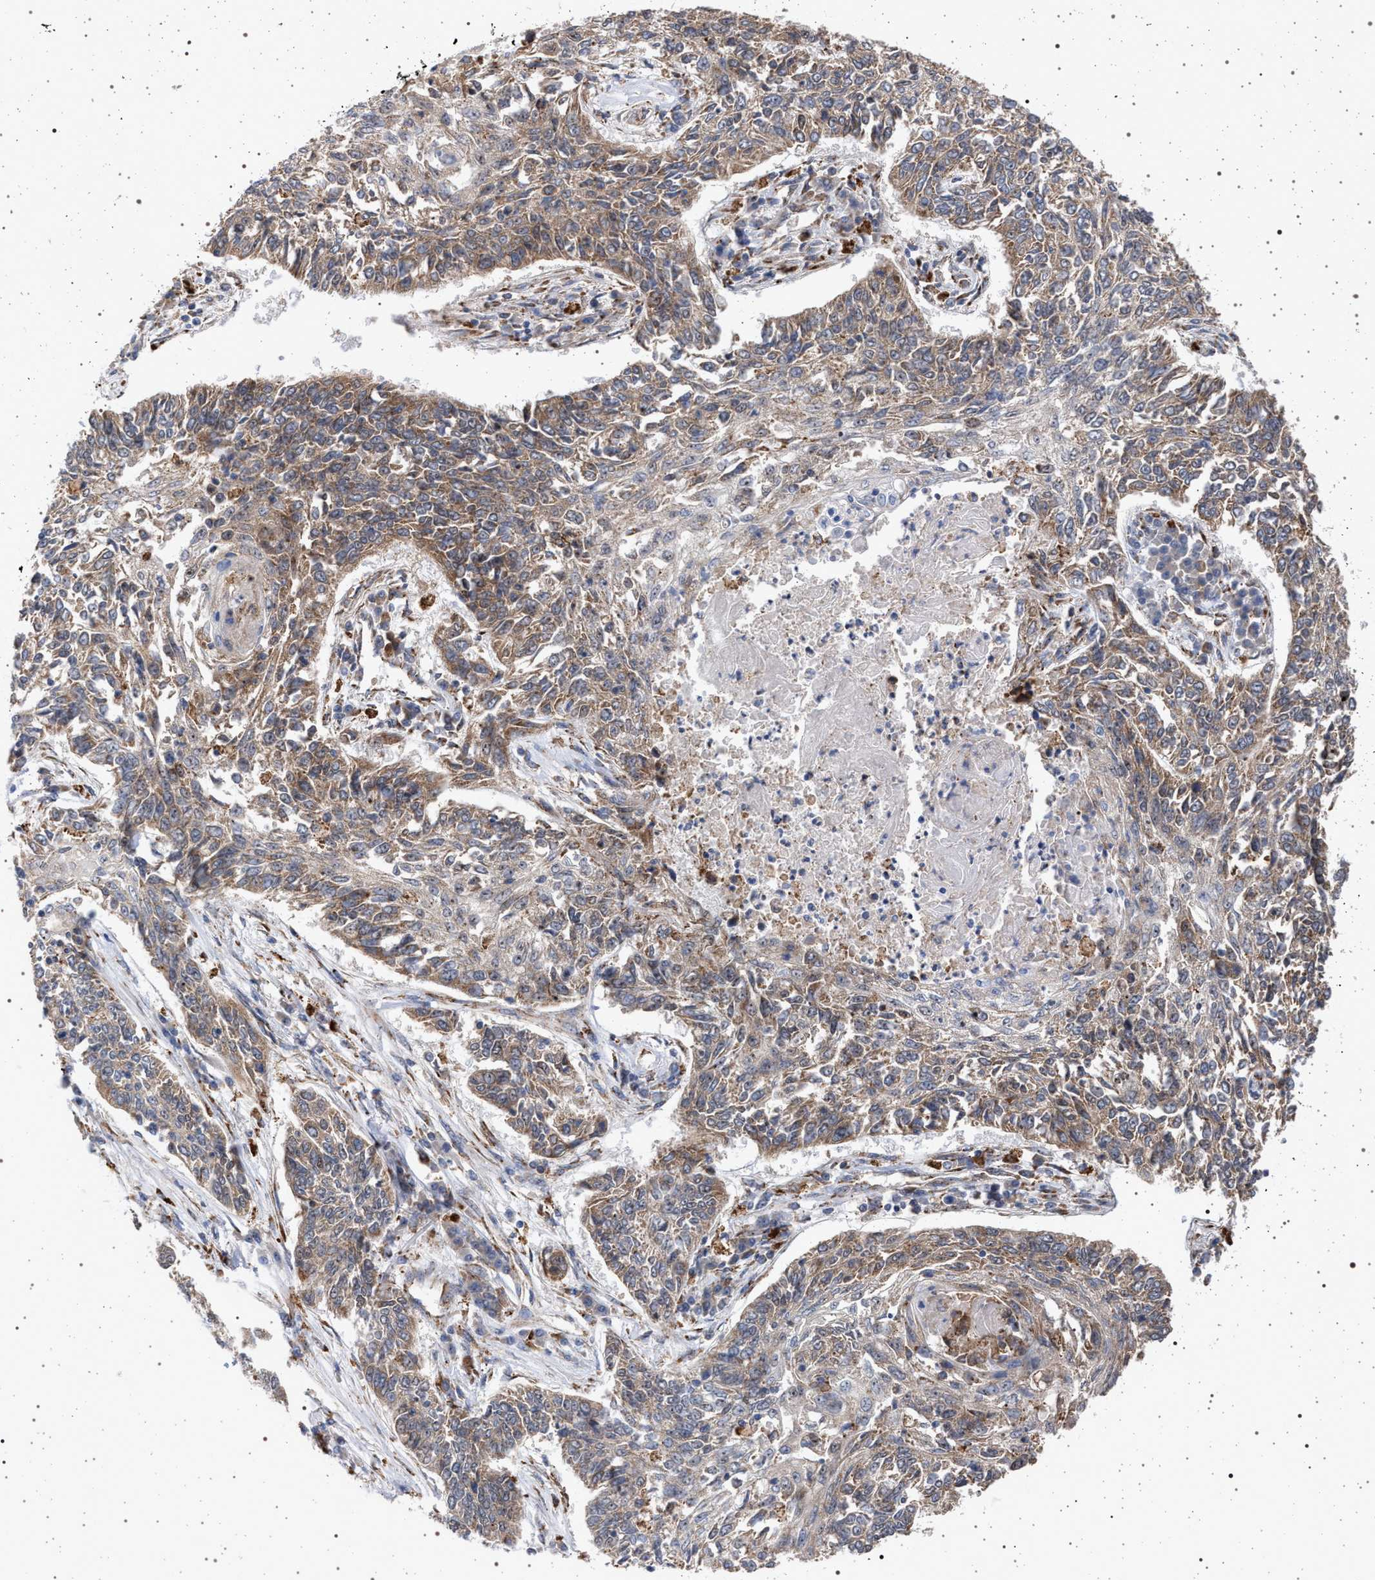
{"staining": {"intensity": "moderate", "quantity": ">75%", "location": "cytoplasmic/membranous"}, "tissue": "lung cancer", "cell_type": "Tumor cells", "image_type": "cancer", "snomed": [{"axis": "morphology", "description": "Normal tissue, NOS"}, {"axis": "morphology", "description": "Squamous cell carcinoma, NOS"}, {"axis": "topography", "description": "Cartilage tissue"}, {"axis": "topography", "description": "Bronchus"}, {"axis": "topography", "description": "Lung"}], "caption": "Protein staining reveals moderate cytoplasmic/membranous staining in approximately >75% of tumor cells in lung cancer (squamous cell carcinoma).", "gene": "ELAC2", "patient": {"sex": "female", "age": 49}}